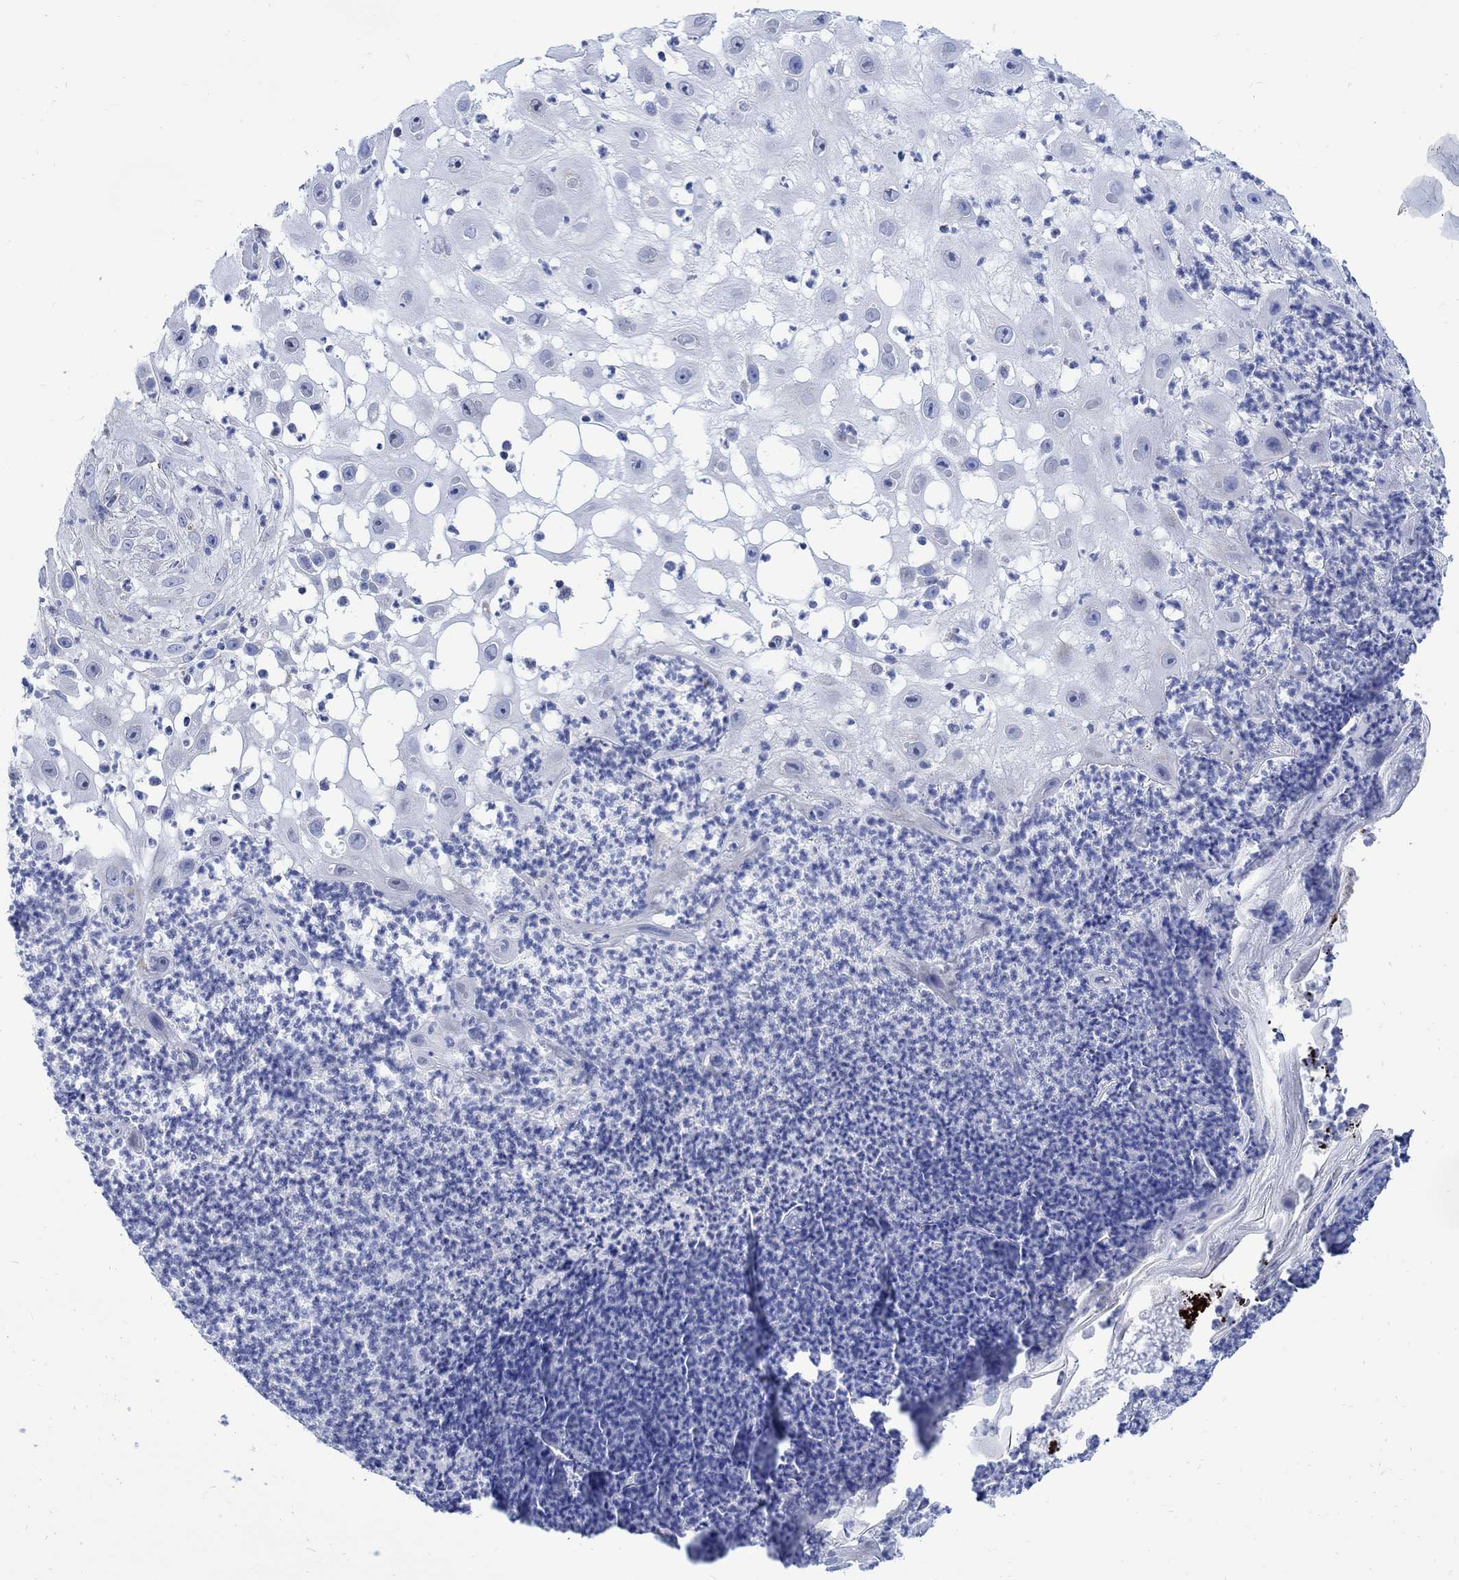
{"staining": {"intensity": "moderate", "quantity": "<25%", "location": "cytoplasmic/membranous"}, "tissue": "skin cancer", "cell_type": "Tumor cells", "image_type": "cancer", "snomed": [{"axis": "morphology", "description": "Normal tissue, NOS"}, {"axis": "morphology", "description": "Squamous cell carcinoma, NOS"}, {"axis": "topography", "description": "Skin"}], "caption": "Immunohistochemical staining of skin squamous cell carcinoma displays low levels of moderate cytoplasmic/membranous protein expression in about <25% of tumor cells. (IHC, brightfield microscopy, high magnification).", "gene": "CPLX2", "patient": {"sex": "male", "age": 79}}